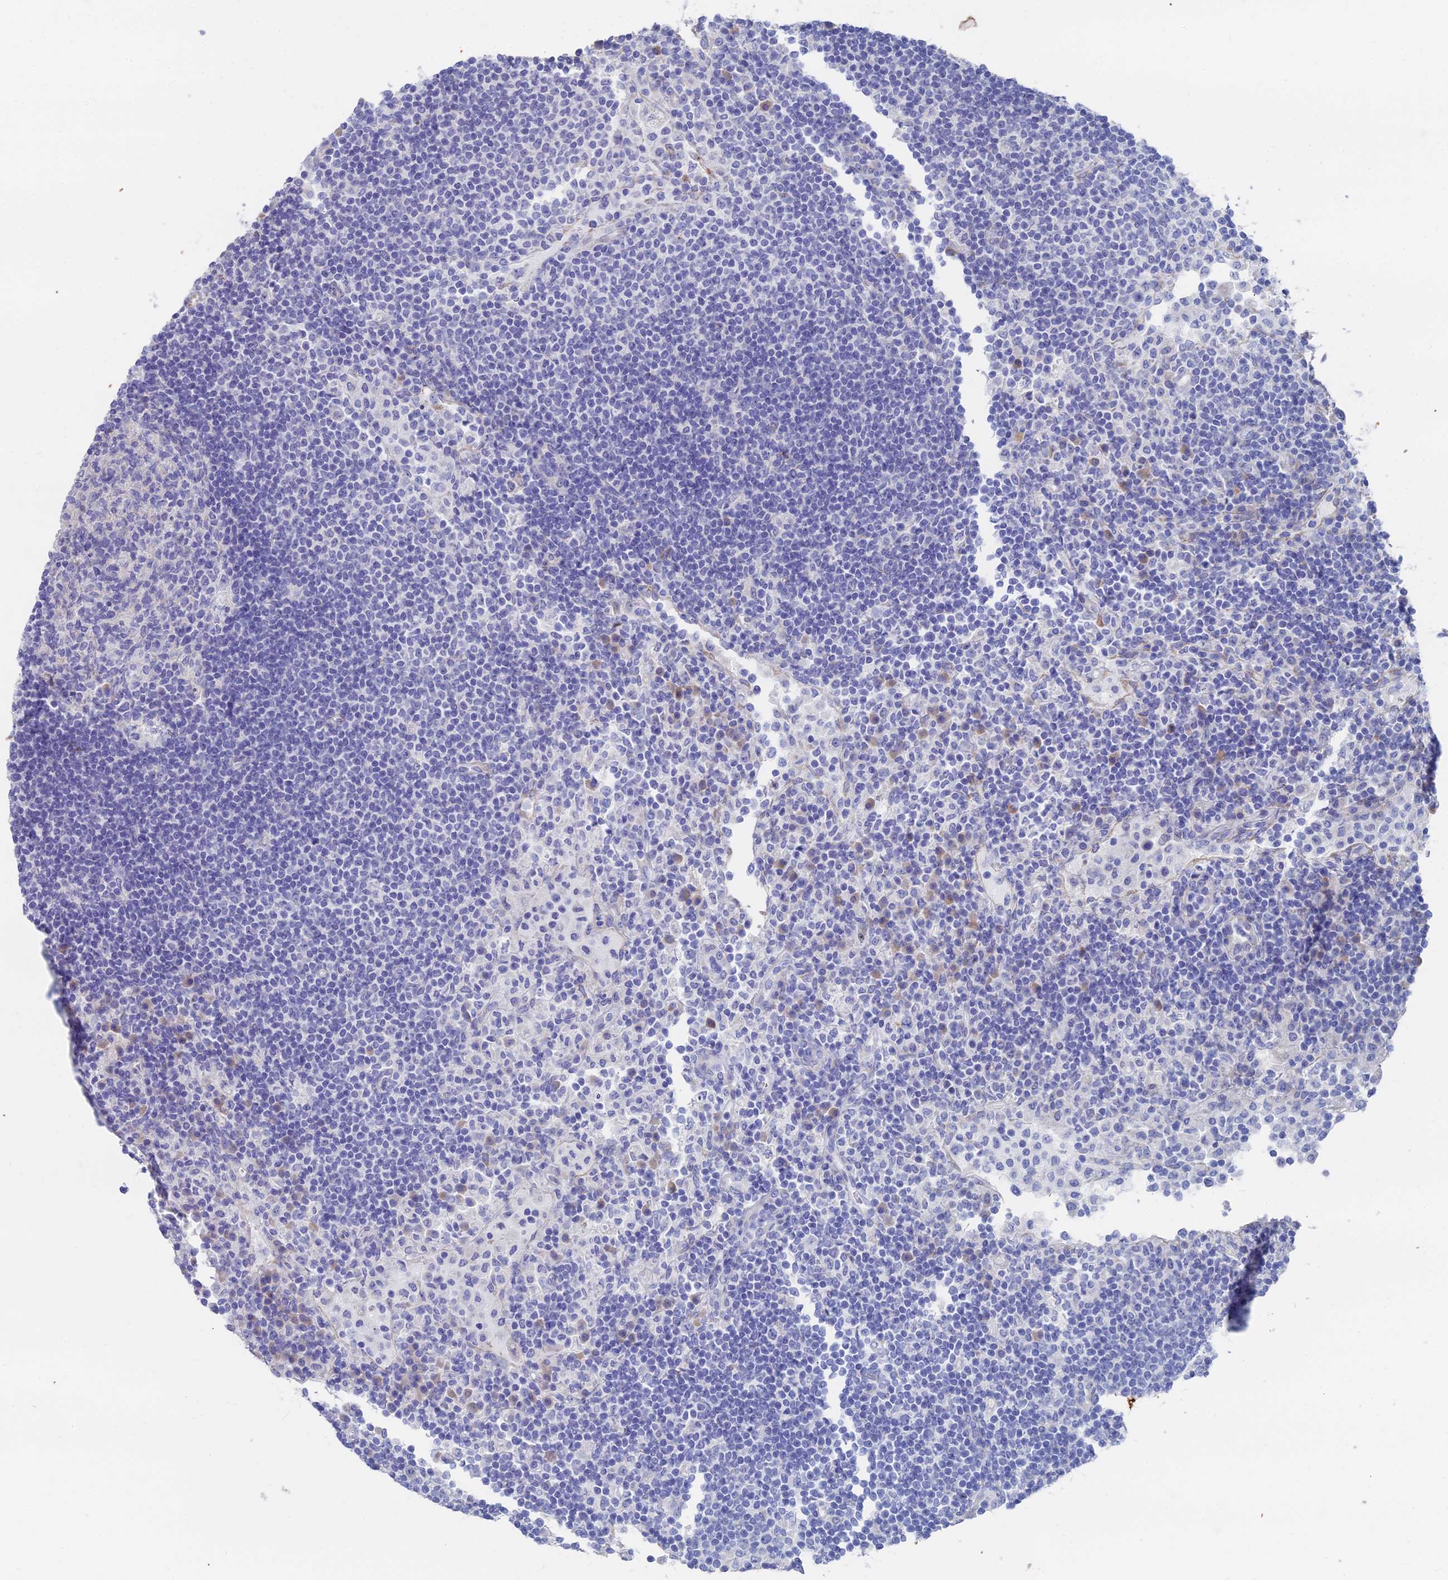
{"staining": {"intensity": "negative", "quantity": "none", "location": "none"}, "tissue": "lymph node", "cell_type": "Germinal center cells", "image_type": "normal", "snomed": [{"axis": "morphology", "description": "Normal tissue, NOS"}, {"axis": "topography", "description": "Lymph node"}], "caption": "This is an immunohistochemistry image of unremarkable lymph node. There is no expression in germinal center cells.", "gene": "TNNT3", "patient": {"sex": "female", "age": 53}}